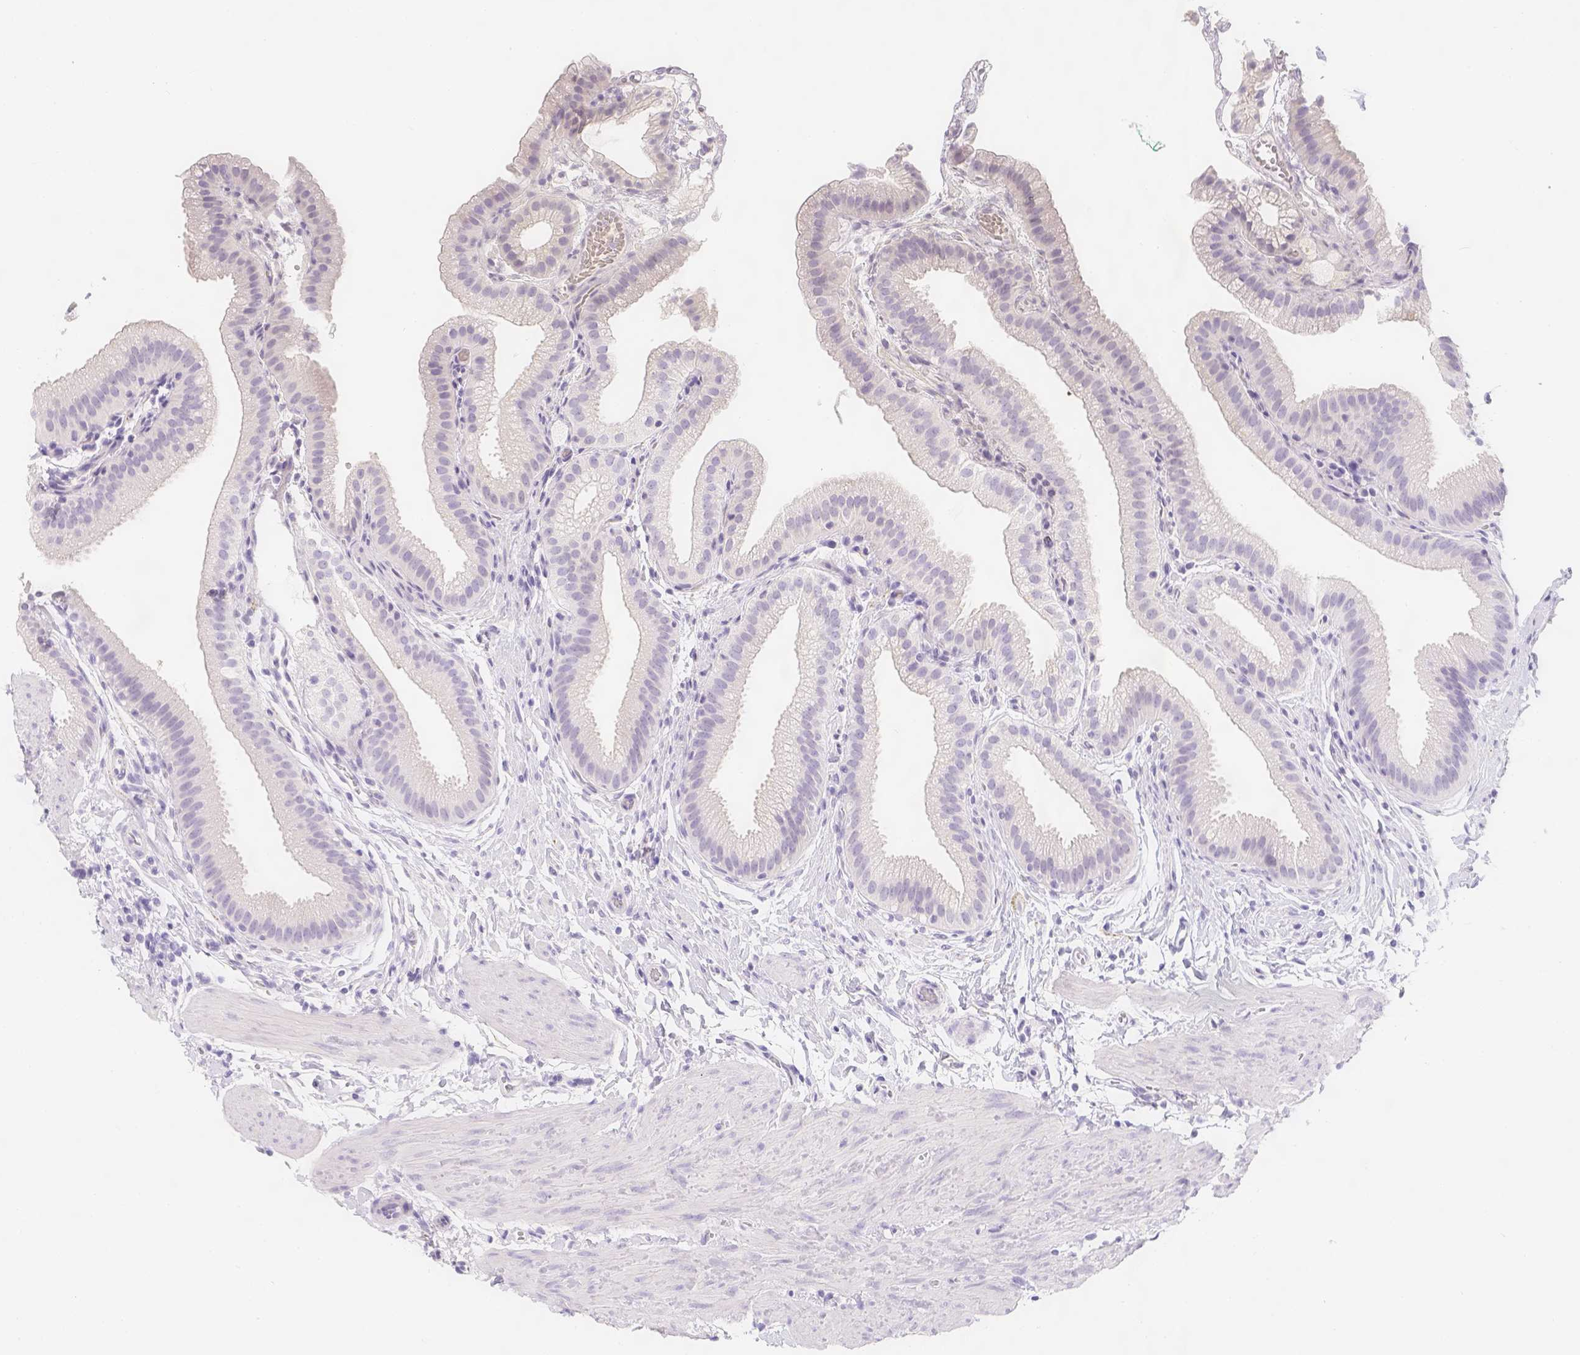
{"staining": {"intensity": "negative", "quantity": "none", "location": "none"}, "tissue": "gallbladder", "cell_type": "Glandular cells", "image_type": "normal", "snomed": [{"axis": "morphology", "description": "Normal tissue, NOS"}, {"axis": "topography", "description": "Gallbladder"}], "caption": "This is an immunohistochemistry (IHC) image of normal human gallbladder. There is no positivity in glandular cells.", "gene": "SLC18A1", "patient": {"sex": "female", "age": 63}}